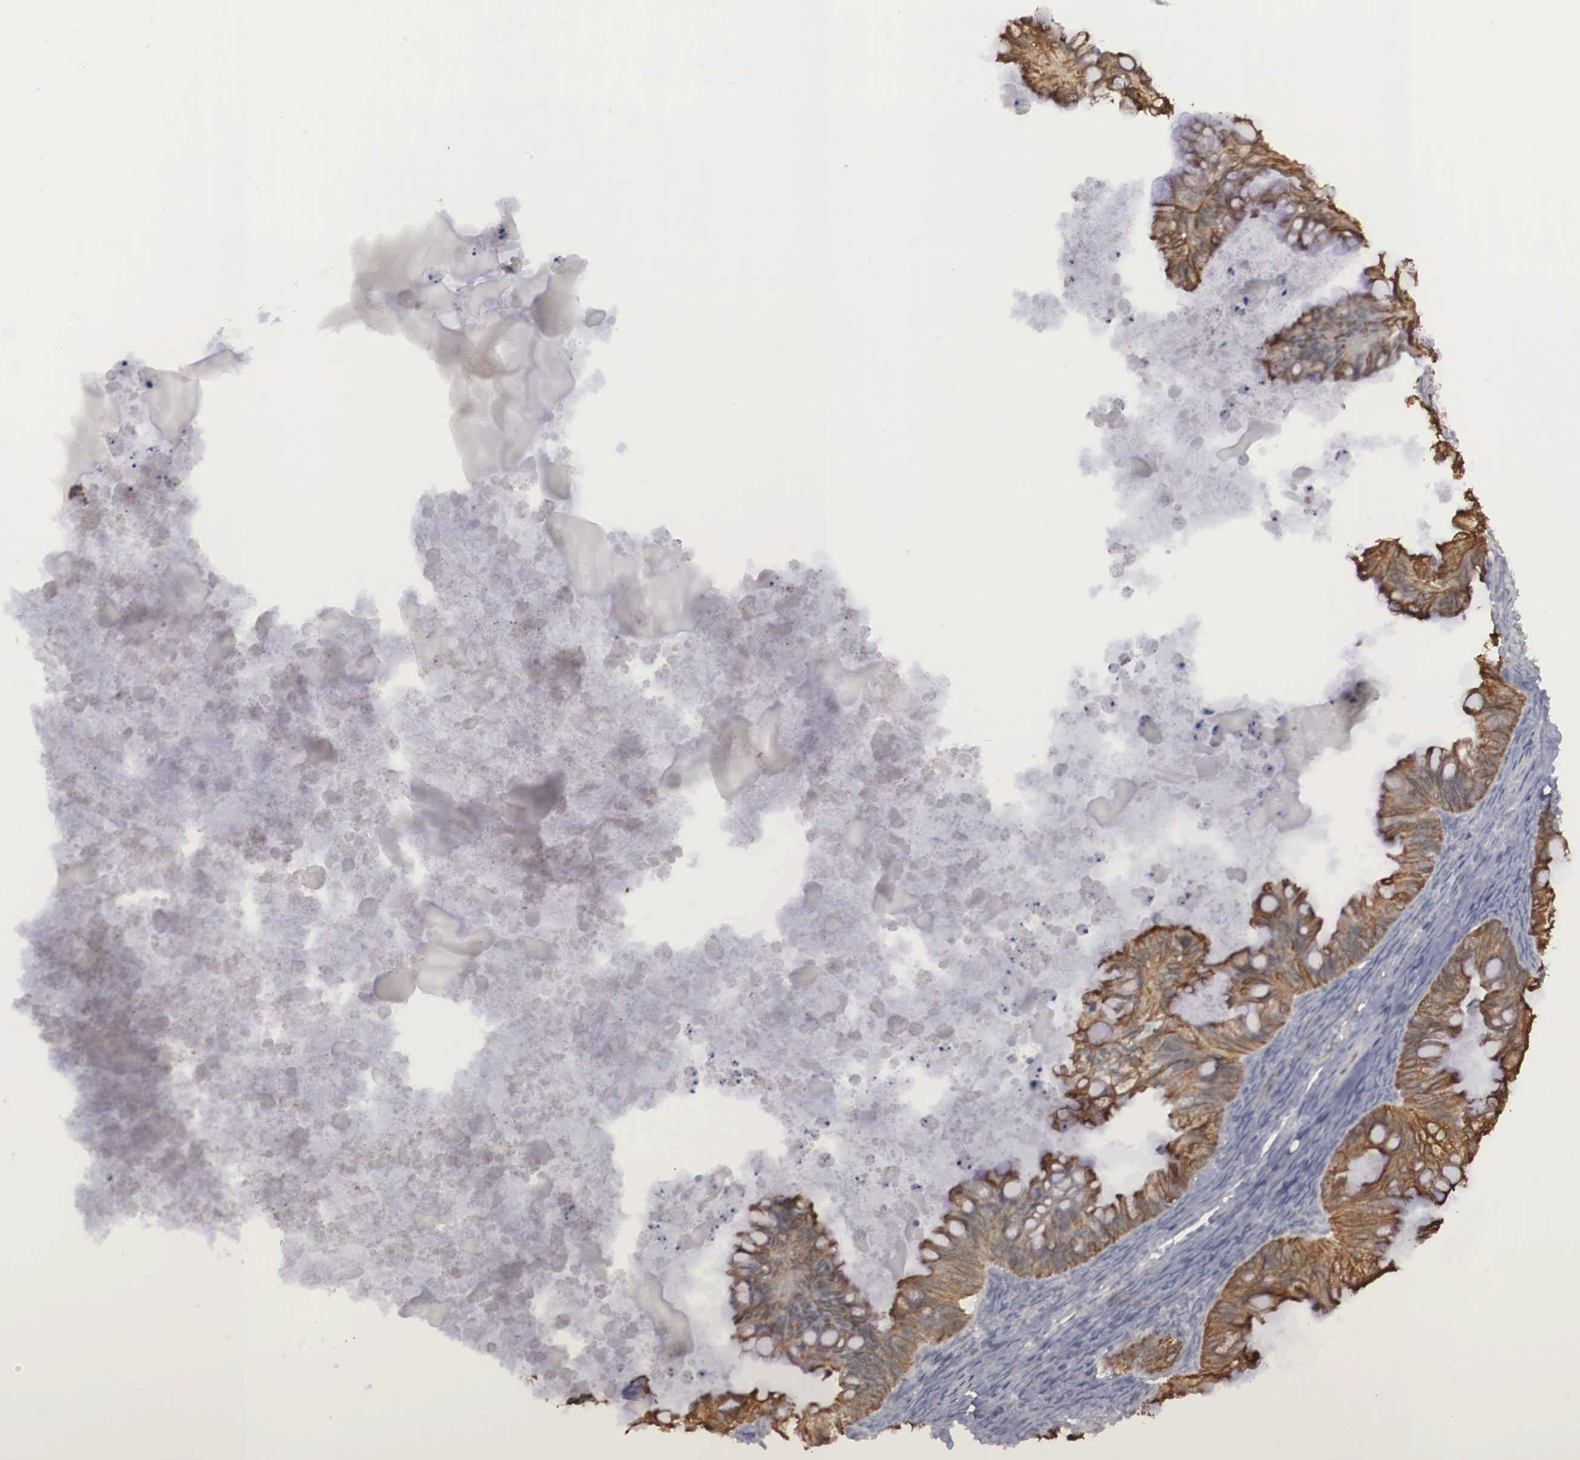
{"staining": {"intensity": "moderate", "quantity": "25%-75%", "location": "cytoplasmic/membranous"}, "tissue": "ovarian cancer", "cell_type": "Tumor cells", "image_type": "cancer", "snomed": [{"axis": "morphology", "description": "Cystadenocarcinoma, mucinous, NOS"}, {"axis": "topography", "description": "Ovary"}], "caption": "This is an image of immunohistochemistry staining of ovarian cancer (mucinous cystadenocarcinoma), which shows moderate expression in the cytoplasmic/membranous of tumor cells.", "gene": "WDR89", "patient": {"sex": "female", "age": 57}}